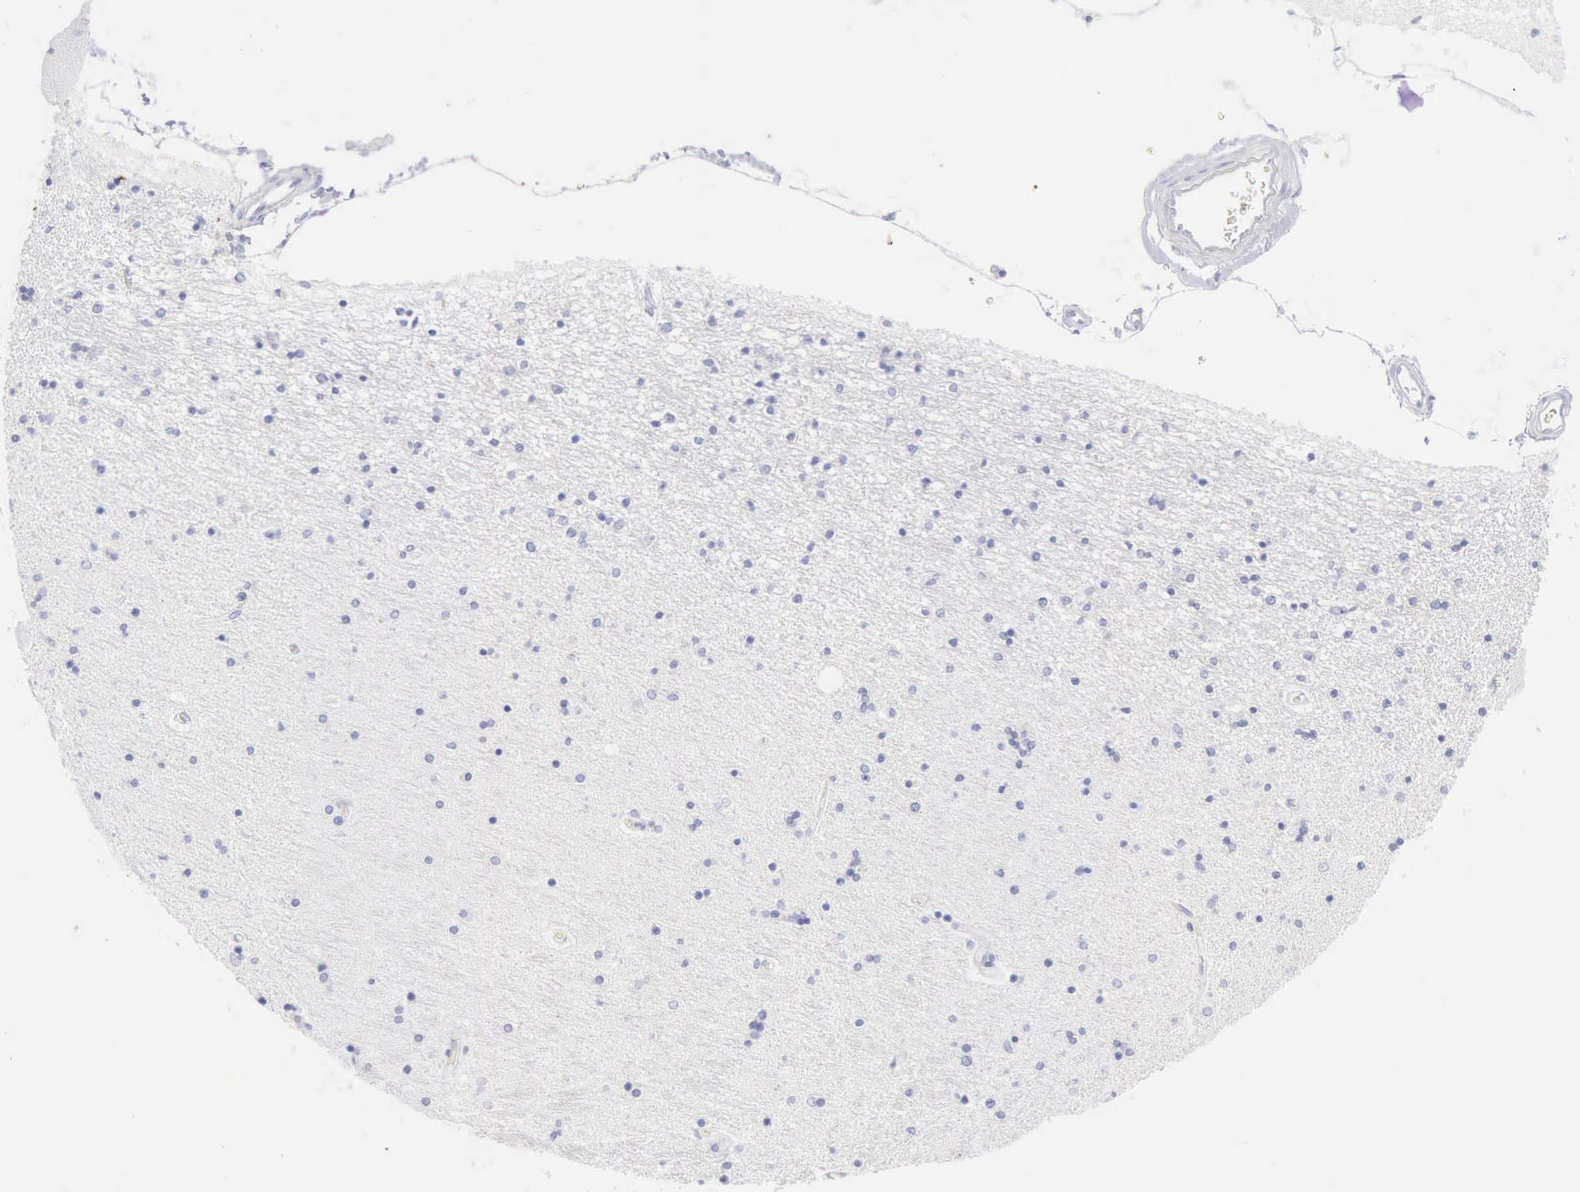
{"staining": {"intensity": "negative", "quantity": "none", "location": "none"}, "tissue": "hippocampus", "cell_type": "Glial cells", "image_type": "normal", "snomed": [{"axis": "morphology", "description": "Normal tissue, NOS"}, {"axis": "topography", "description": "Hippocampus"}], "caption": "Glial cells show no significant protein staining in benign hippocampus. Nuclei are stained in blue.", "gene": "KRT10", "patient": {"sex": "female", "age": 54}}